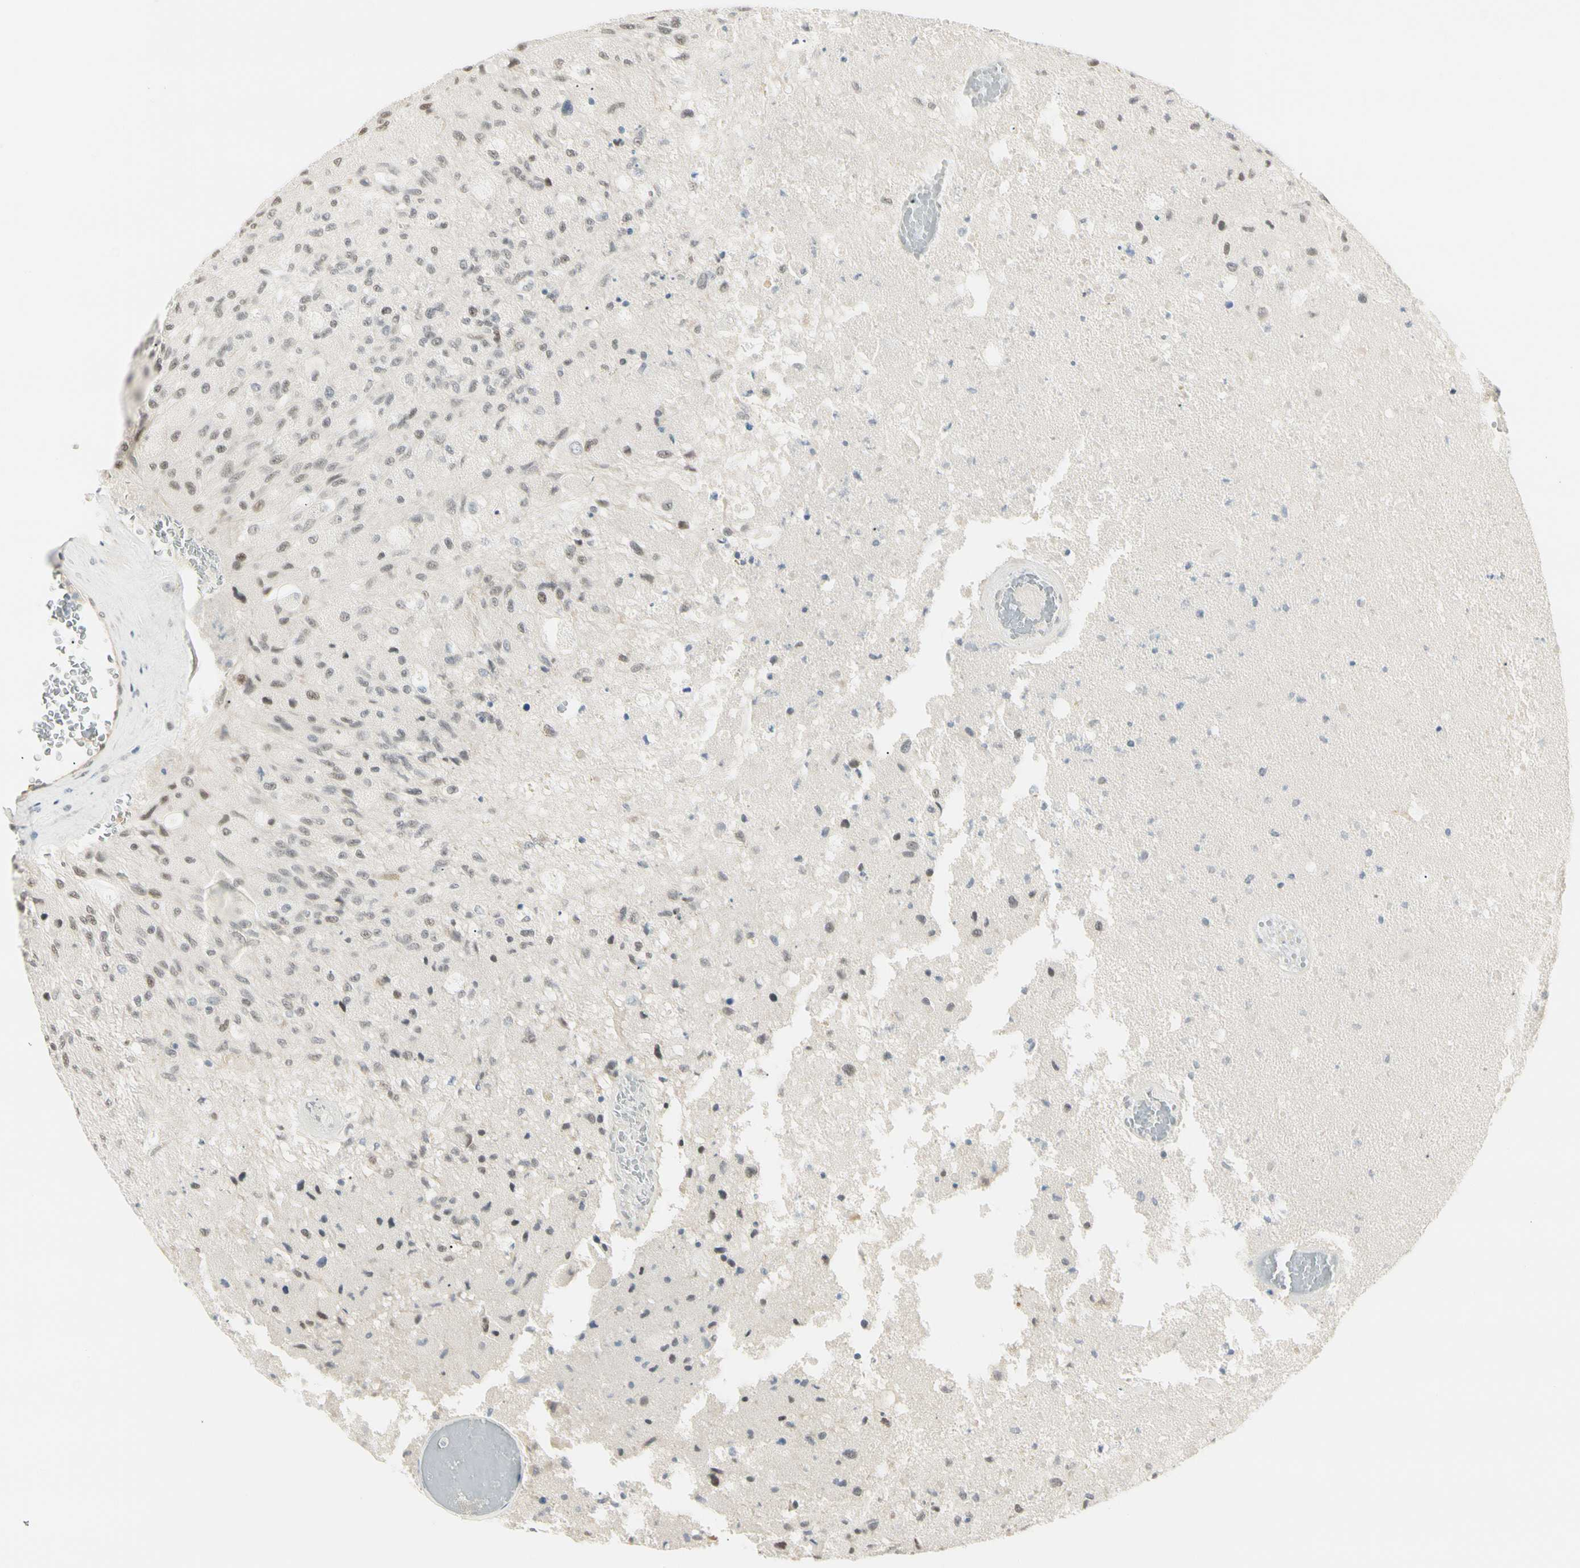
{"staining": {"intensity": "weak", "quantity": "<25%", "location": "nuclear"}, "tissue": "glioma", "cell_type": "Tumor cells", "image_type": "cancer", "snomed": [{"axis": "morphology", "description": "Normal tissue, NOS"}, {"axis": "morphology", "description": "Glioma, malignant, High grade"}, {"axis": "topography", "description": "Cerebral cortex"}], "caption": "An IHC micrograph of malignant glioma (high-grade) is shown. There is no staining in tumor cells of malignant glioma (high-grade).", "gene": "ASPN", "patient": {"sex": "male", "age": 77}}